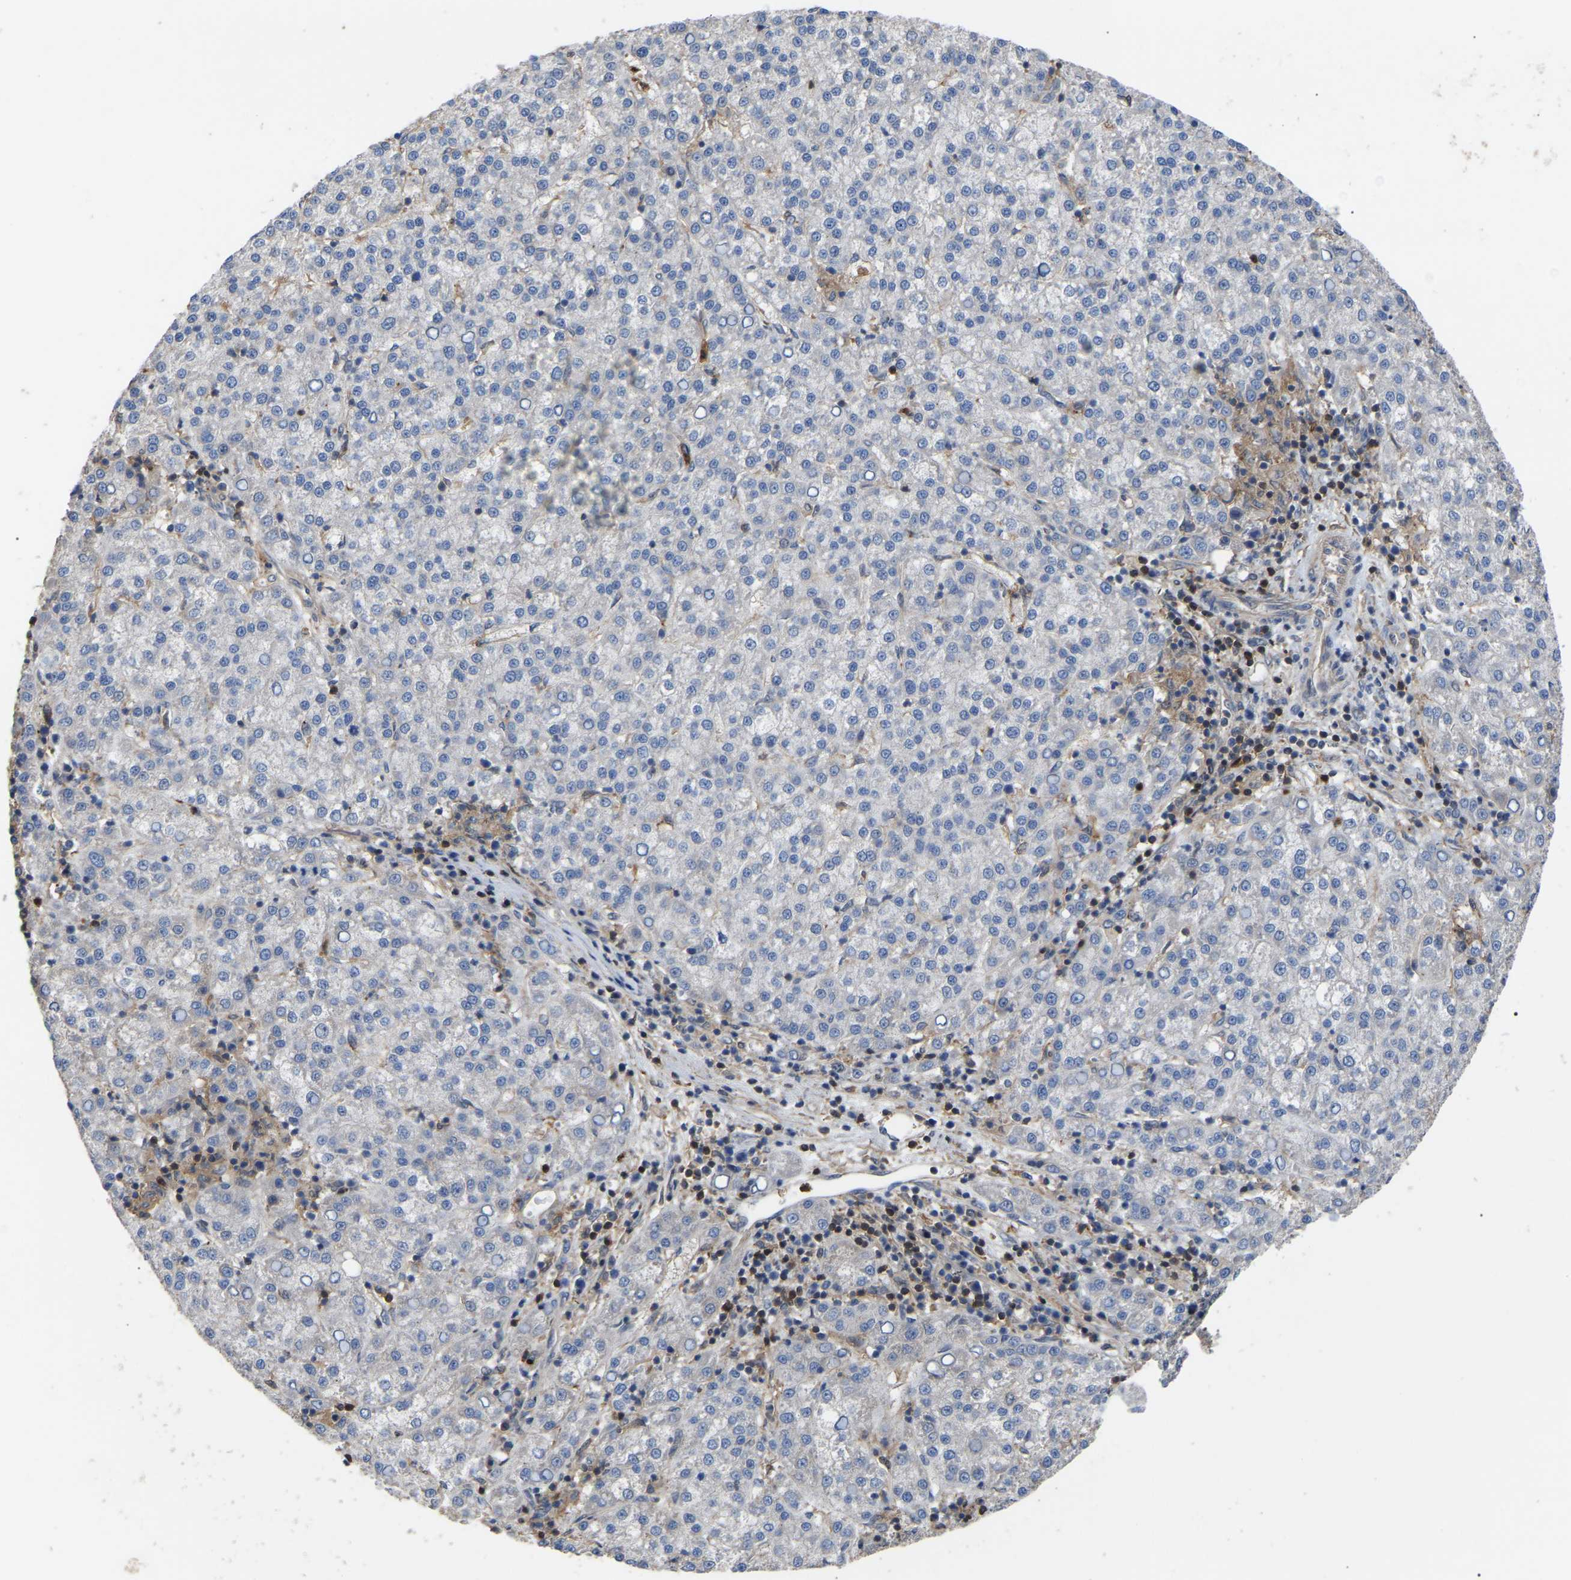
{"staining": {"intensity": "negative", "quantity": "none", "location": "none"}, "tissue": "liver cancer", "cell_type": "Tumor cells", "image_type": "cancer", "snomed": [{"axis": "morphology", "description": "Carcinoma, Hepatocellular, NOS"}, {"axis": "topography", "description": "Liver"}], "caption": "Immunohistochemistry of human hepatocellular carcinoma (liver) displays no expression in tumor cells. (Brightfield microscopy of DAB immunohistochemistry at high magnification).", "gene": "CIT", "patient": {"sex": "female", "age": 58}}